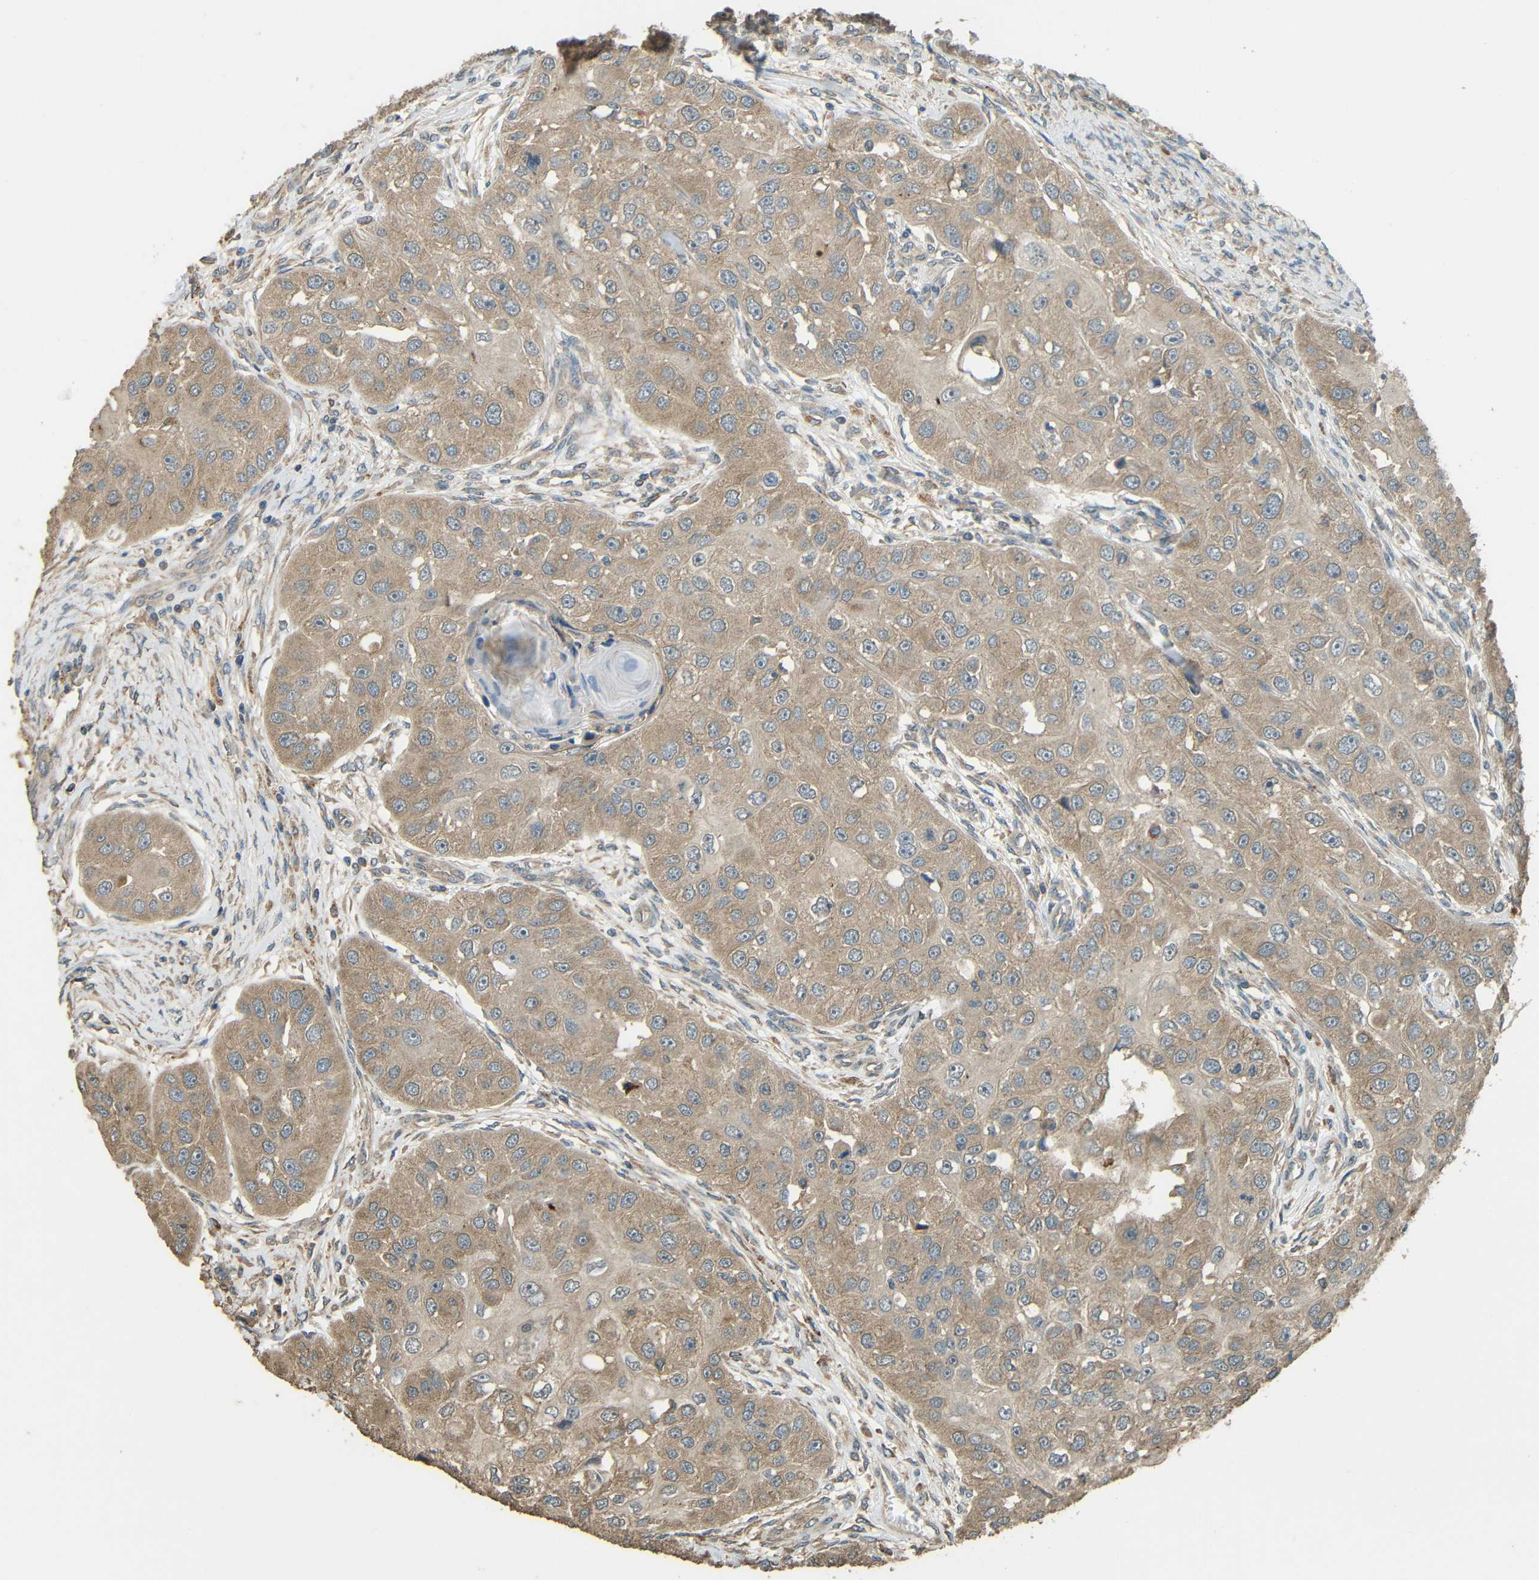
{"staining": {"intensity": "moderate", "quantity": ">75%", "location": "cytoplasmic/membranous"}, "tissue": "head and neck cancer", "cell_type": "Tumor cells", "image_type": "cancer", "snomed": [{"axis": "morphology", "description": "Normal tissue, NOS"}, {"axis": "morphology", "description": "Squamous cell carcinoma, NOS"}, {"axis": "topography", "description": "Skeletal muscle"}, {"axis": "topography", "description": "Head-Neck"}], "caption": "Brown immunohistochemical staining in human head and neck squamous cell carcinoma exhibits moderate cytoplasmic/membranous expression in about >75% of tumor cells. The protein is shown in brown color, while the nuclei are stained blue.", "gene": "ACACA", "patient": {"sex": "male", "age": 51}}